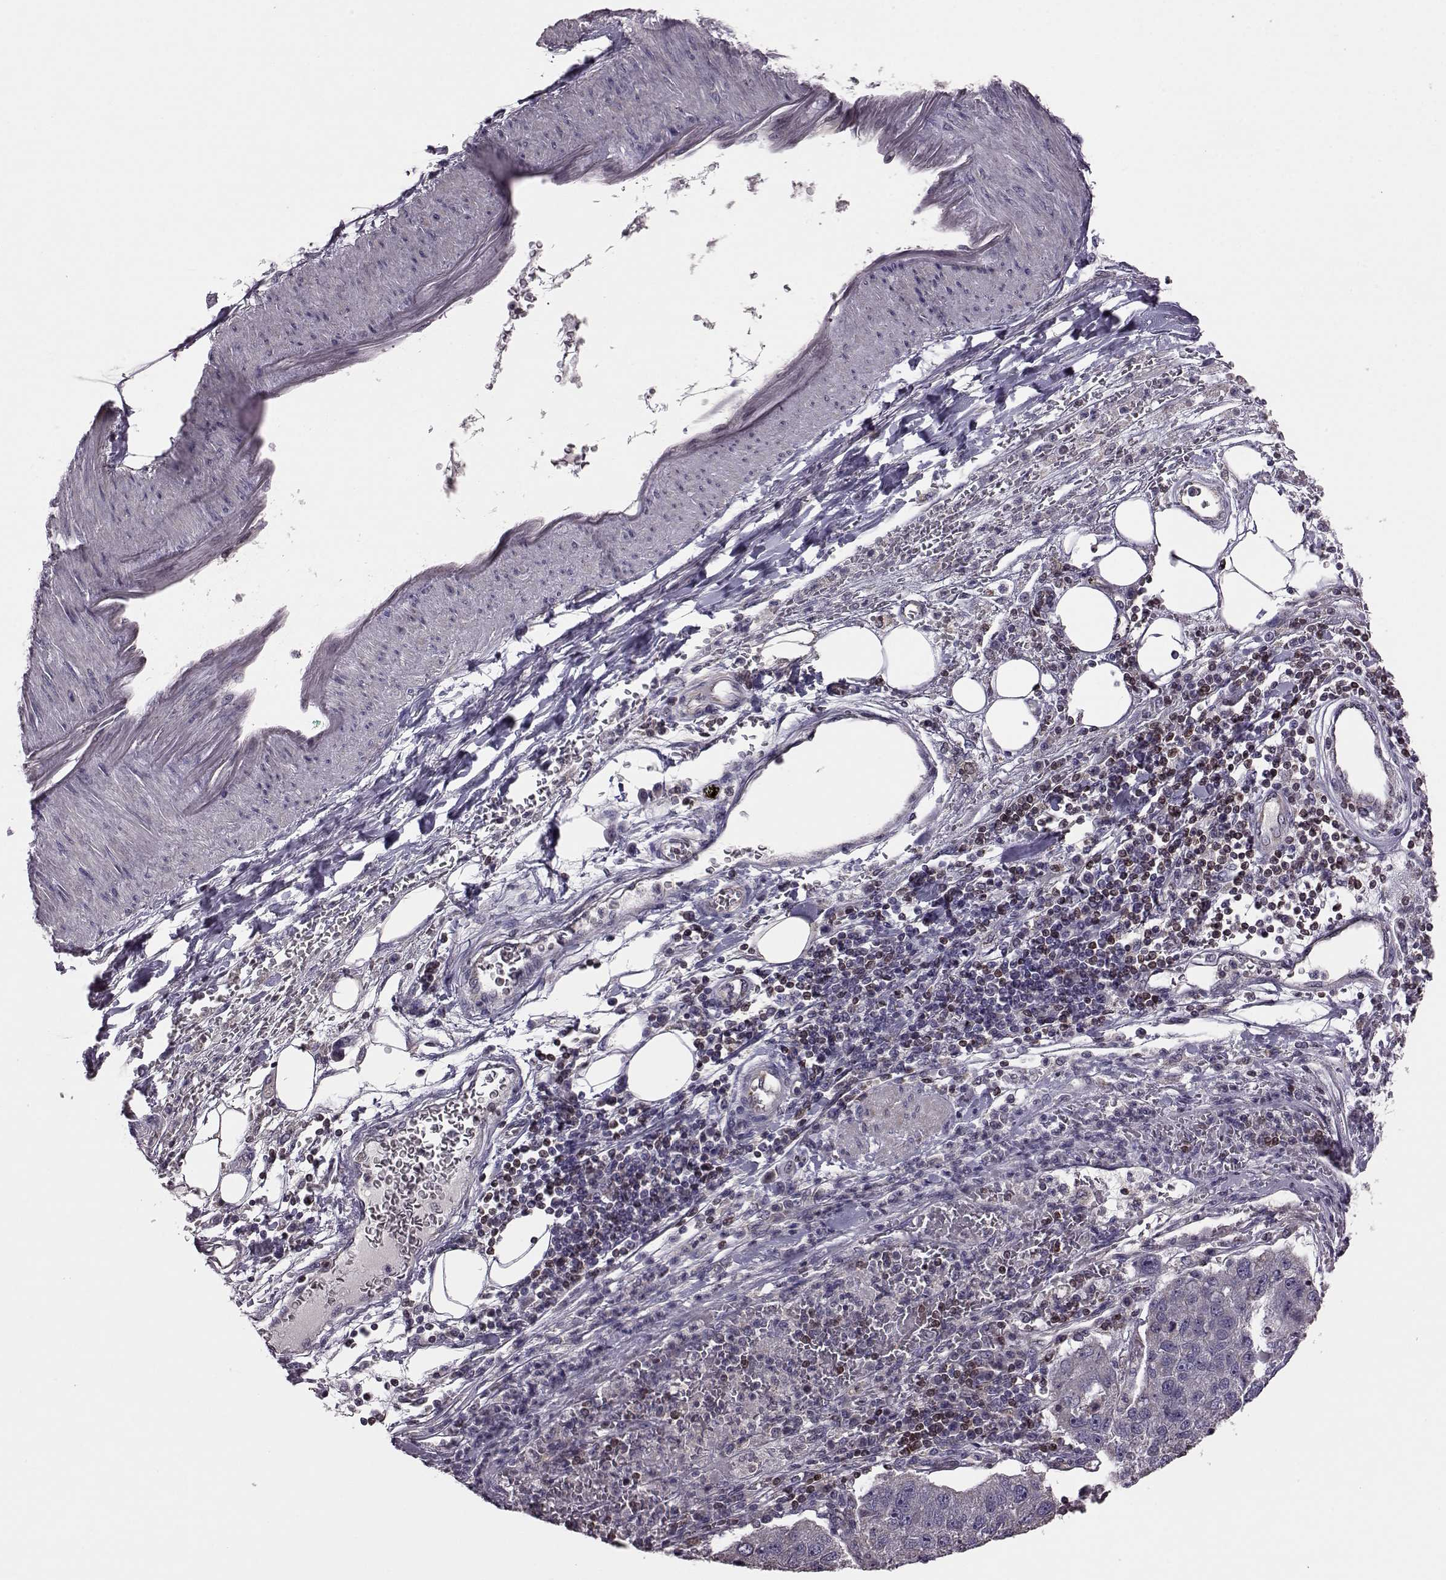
{"staining": {"intensity": "negative", "quantity": "none", "location": "none"}, "tissue": "pancreatic cancer", "cell_type": "Tumor cells", "image_type": "cancer", "snomed": [{"axis": "morphology", "description": "Adenocarcinoma, NOS"}, {"axis": "topography", "description": "Pancreas"}], "caption": "Pancreatic adenocarcinoma stained for a protein using immunohistochemistry (IHC) displays no staining tumor cells.", "gene": "CDC42SE1", "patient": {"sex": "female", "age": 61}}